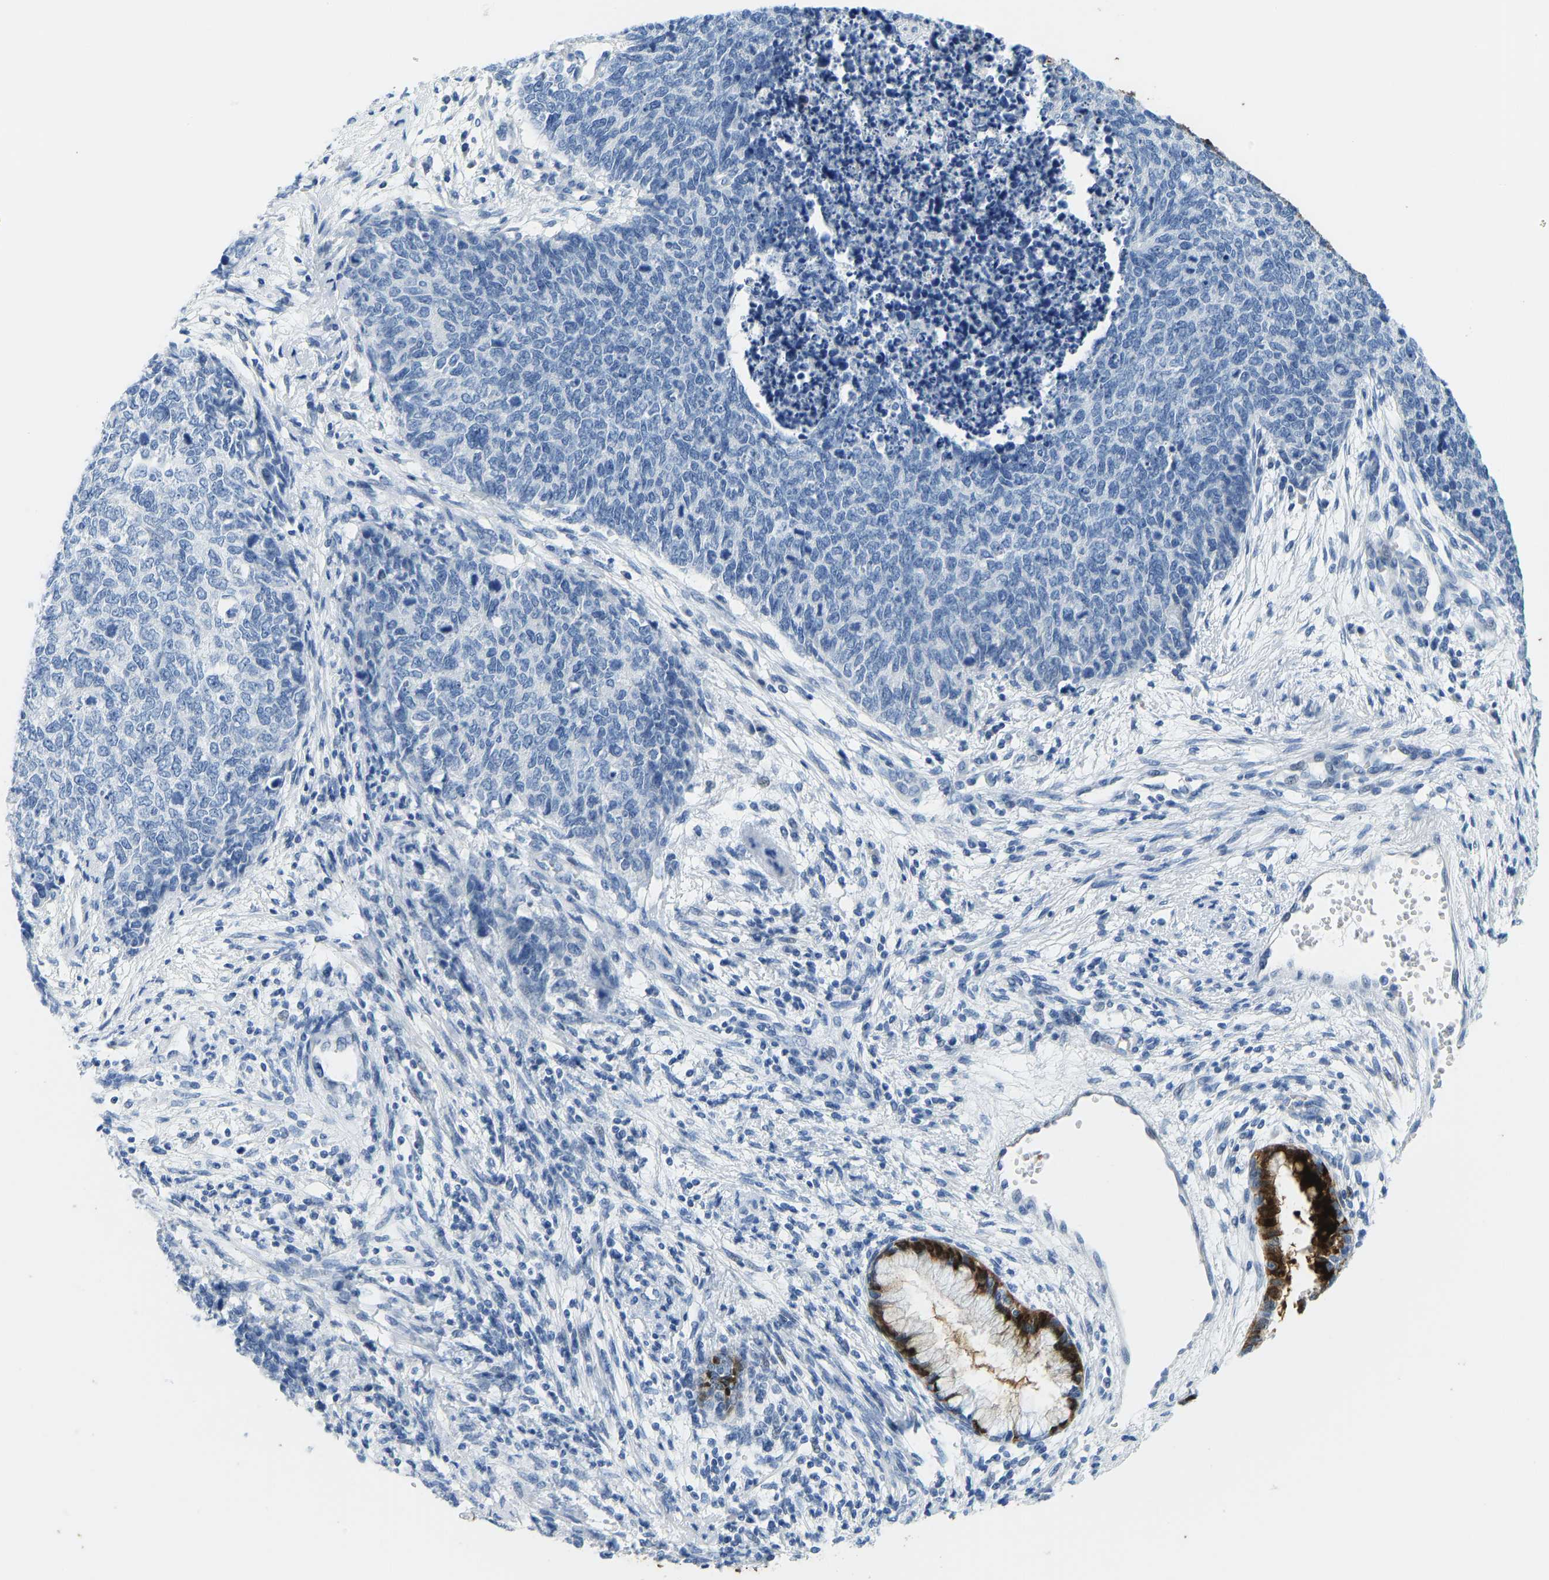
{"staining": {"intensity": "negative", "quantity": "none", "location": "none"}, "tissue": "cervical cancer", "cell_type": "Tumor cells", "image_type": "cancer", "snomed": [{"axis": "morphology", "description": "Squamous cell carcinoma, NOS"}, {"axis": "topography", "description": "Cervix"}], "caption": "Squamous cell carcinoma (cervical) was stained to show a protein in brown. There is no significant staining in tumor cells.", "gene": "SERPINB3", "patient": {"sex": "female", "age": 63}}